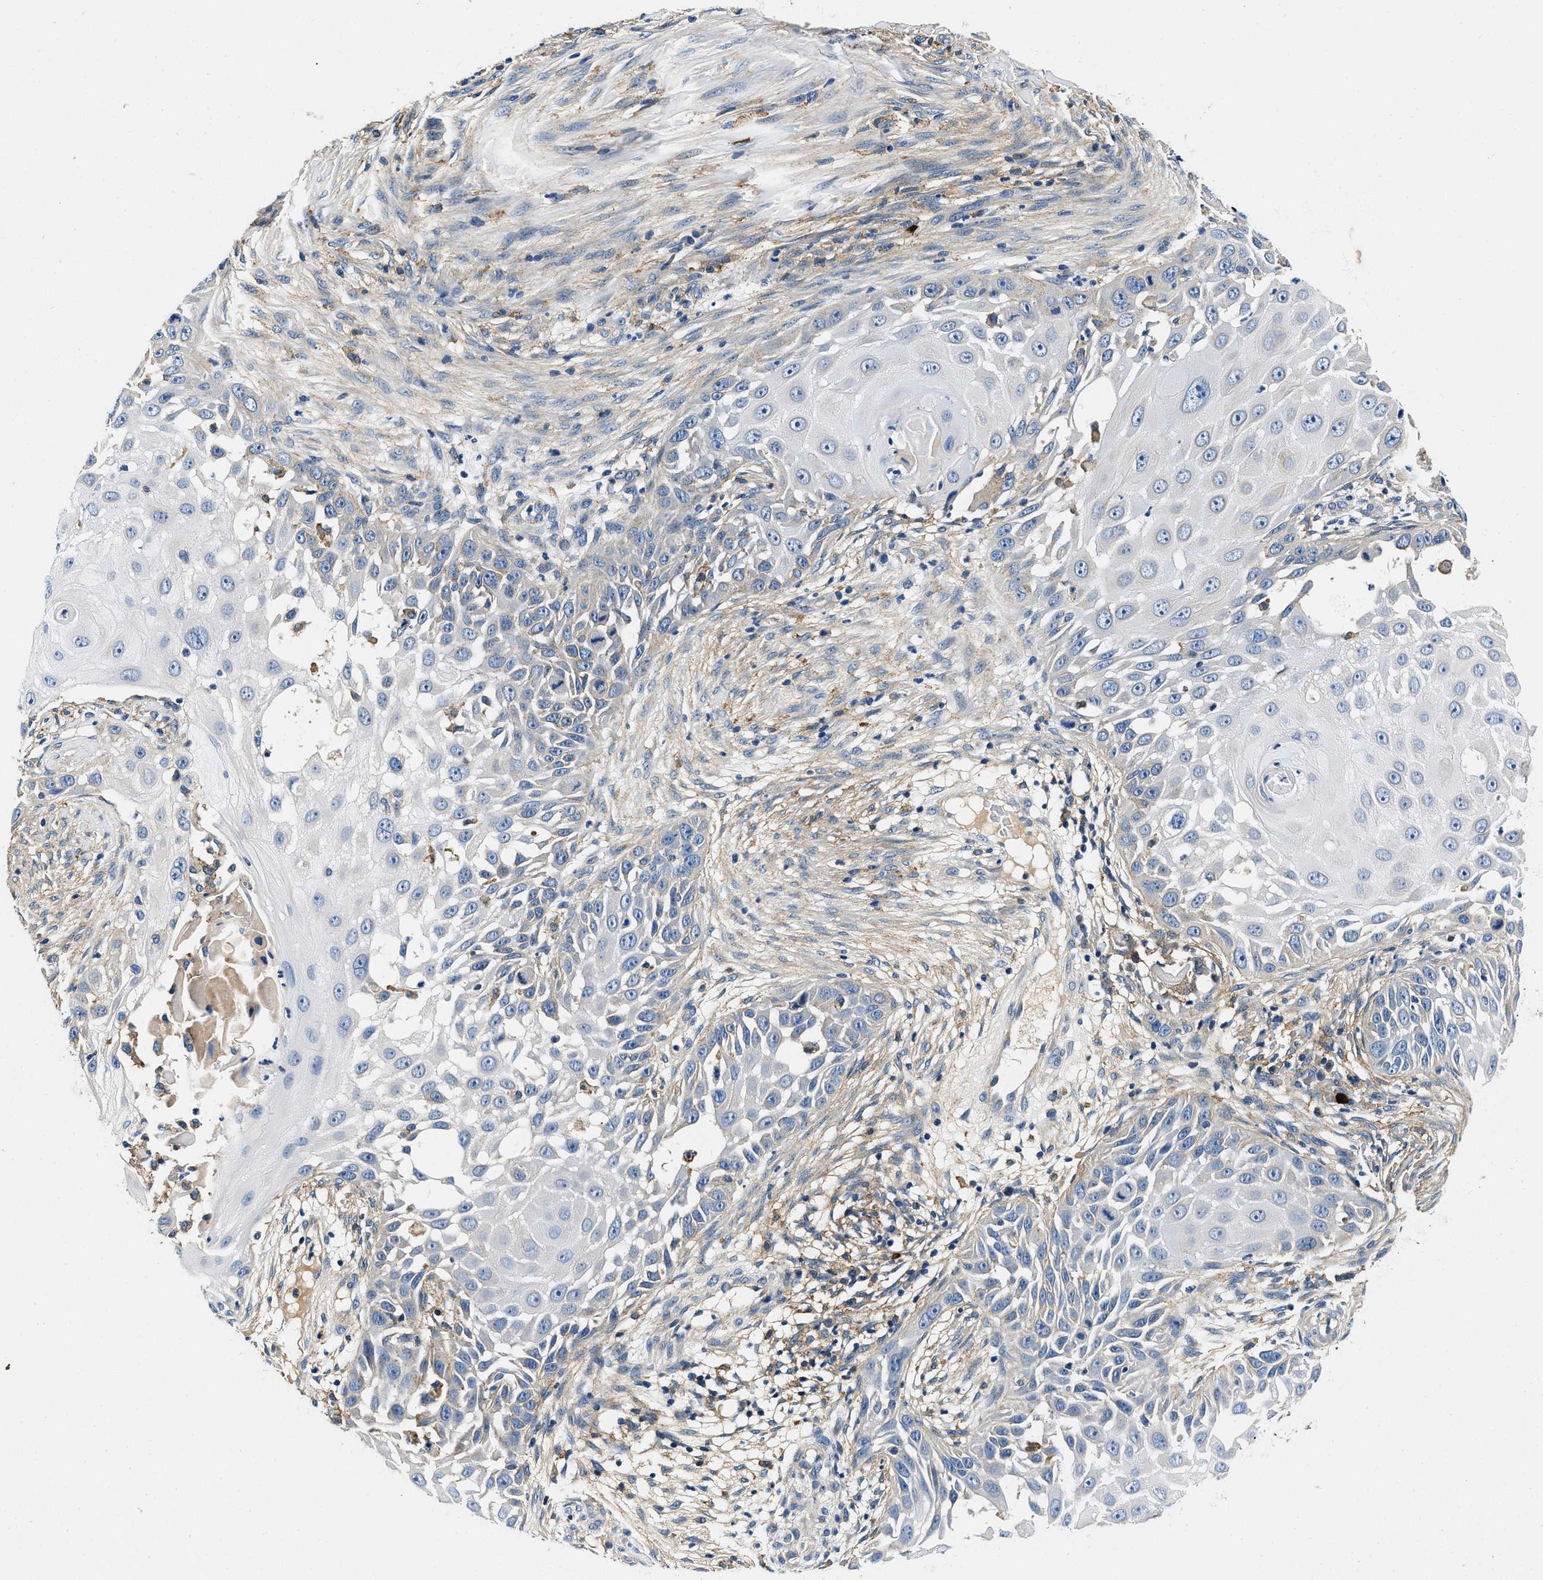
{"staining": {"intensity": "negative", "quantity": "none", "location": "none"}, "tissue": "skin cancer", "cell_type": "Tumor cells", "image_type": "cancer", "snomed": [{"axis": "morphology", "description": "Squamous cell carcinoma, NOS"}, {"axis": "topography", "description": "Skin"}], "caption": "This is an IHC photomicrograph of skin cancer. There is no positivity in tumor cells.", "gene": "ZFAND3", "patient": {"sex": "female", "age": 44}}